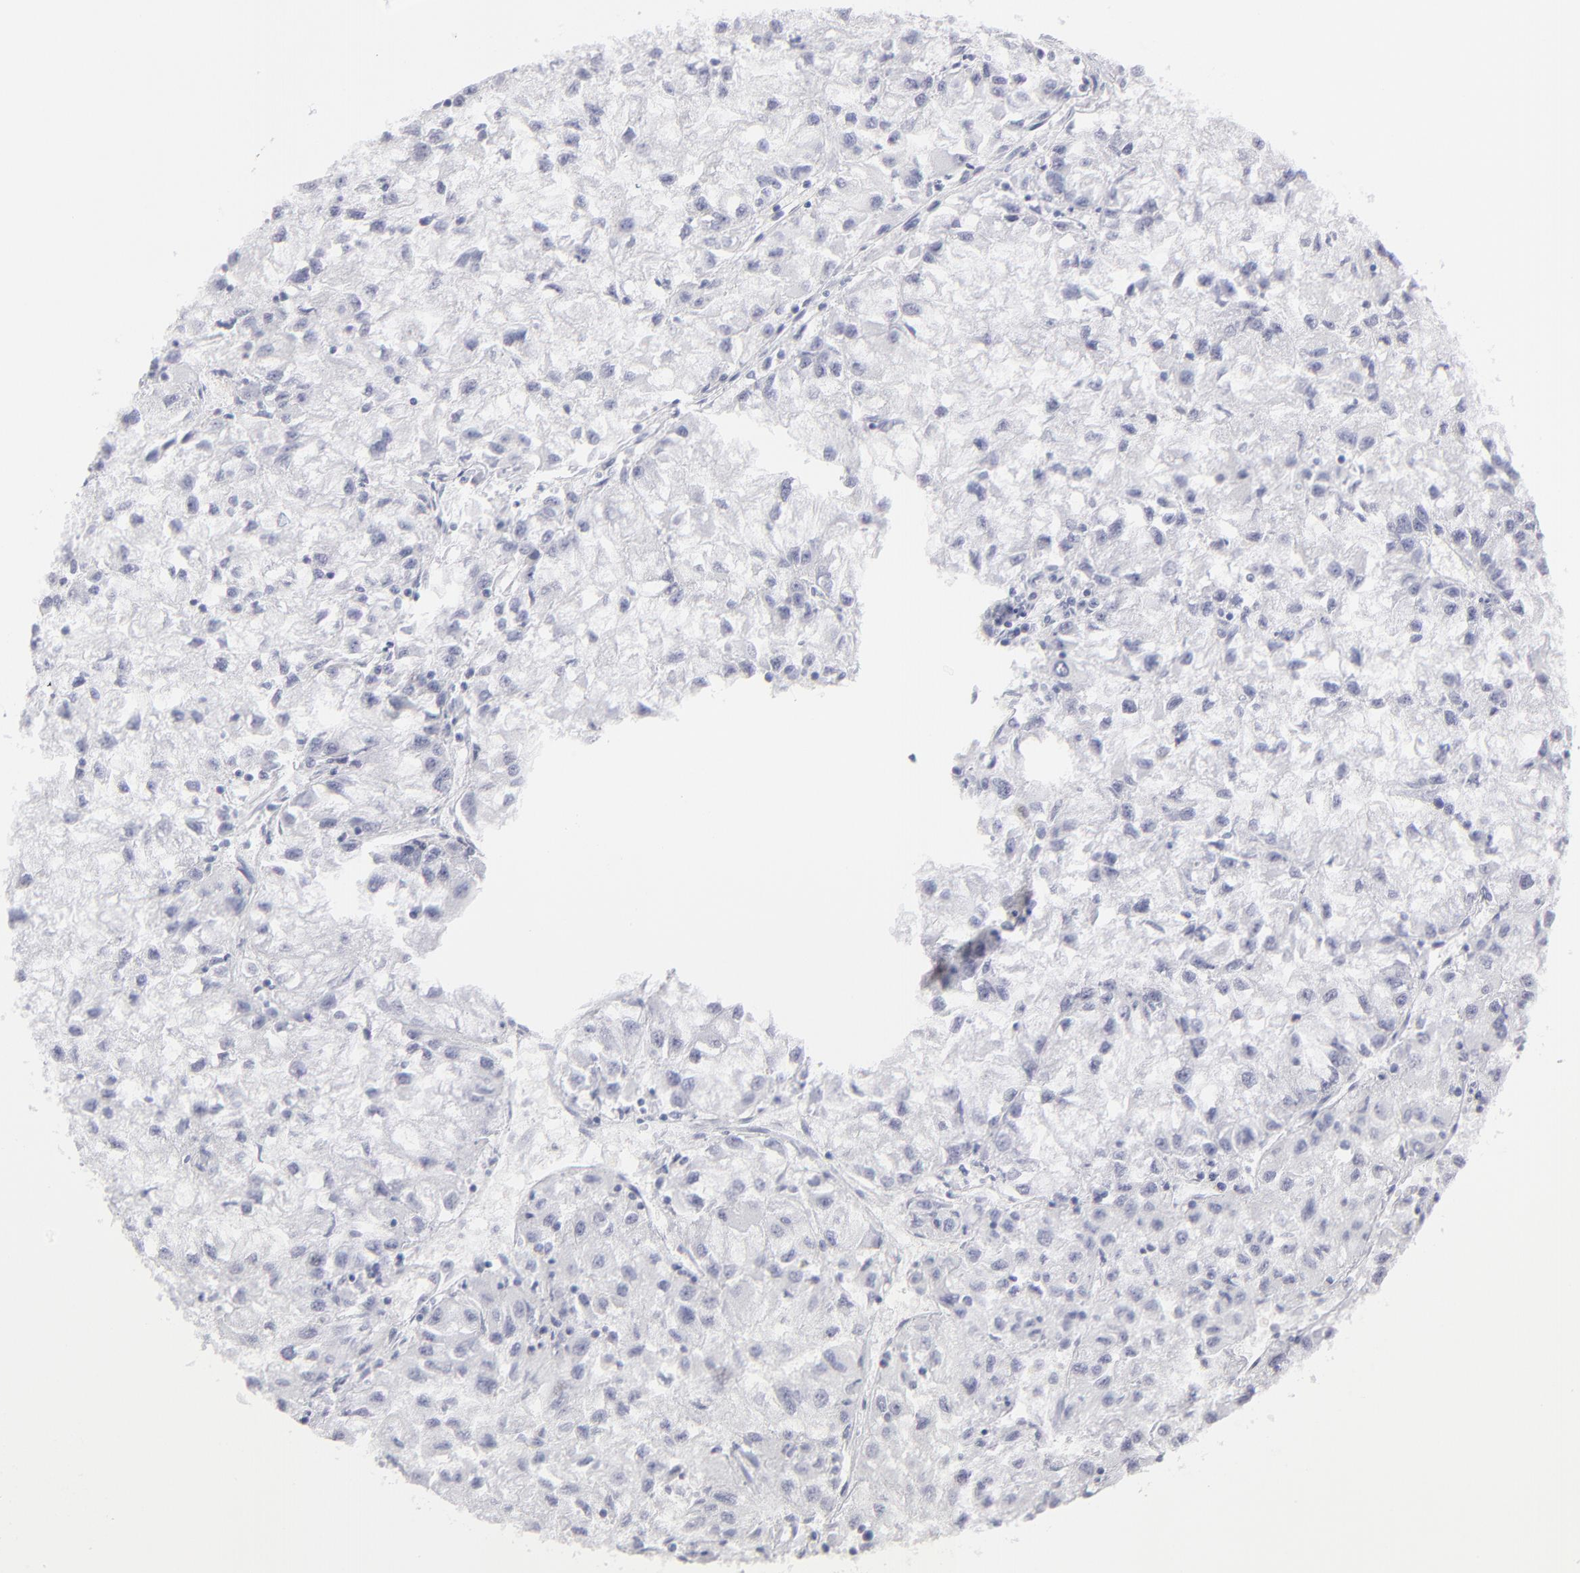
{"staining": {"intensity": "negative", "quantity": "none", "location": "none"}, "tissue": "renal cancer", "cell_type": "Tumor cells", "image_type": "cancer", "snomed": [{"axis": "morphology", "description": "Adenocarcinoma, NOS"}, {"axis": "topography", "description": "Kidney"}], "caption": "The immunohistochemistry photomicrograph has no significant expression in tumor cells of renal cancer (adenocarcinoma) tissue. Brightfield microscopy of immunohistochemistry stained with DAB (brown) and hematoxylin (blue), captured at high magnification.", "gene": "ALDOB", "patient": {"sex": "male", "age": 59}}